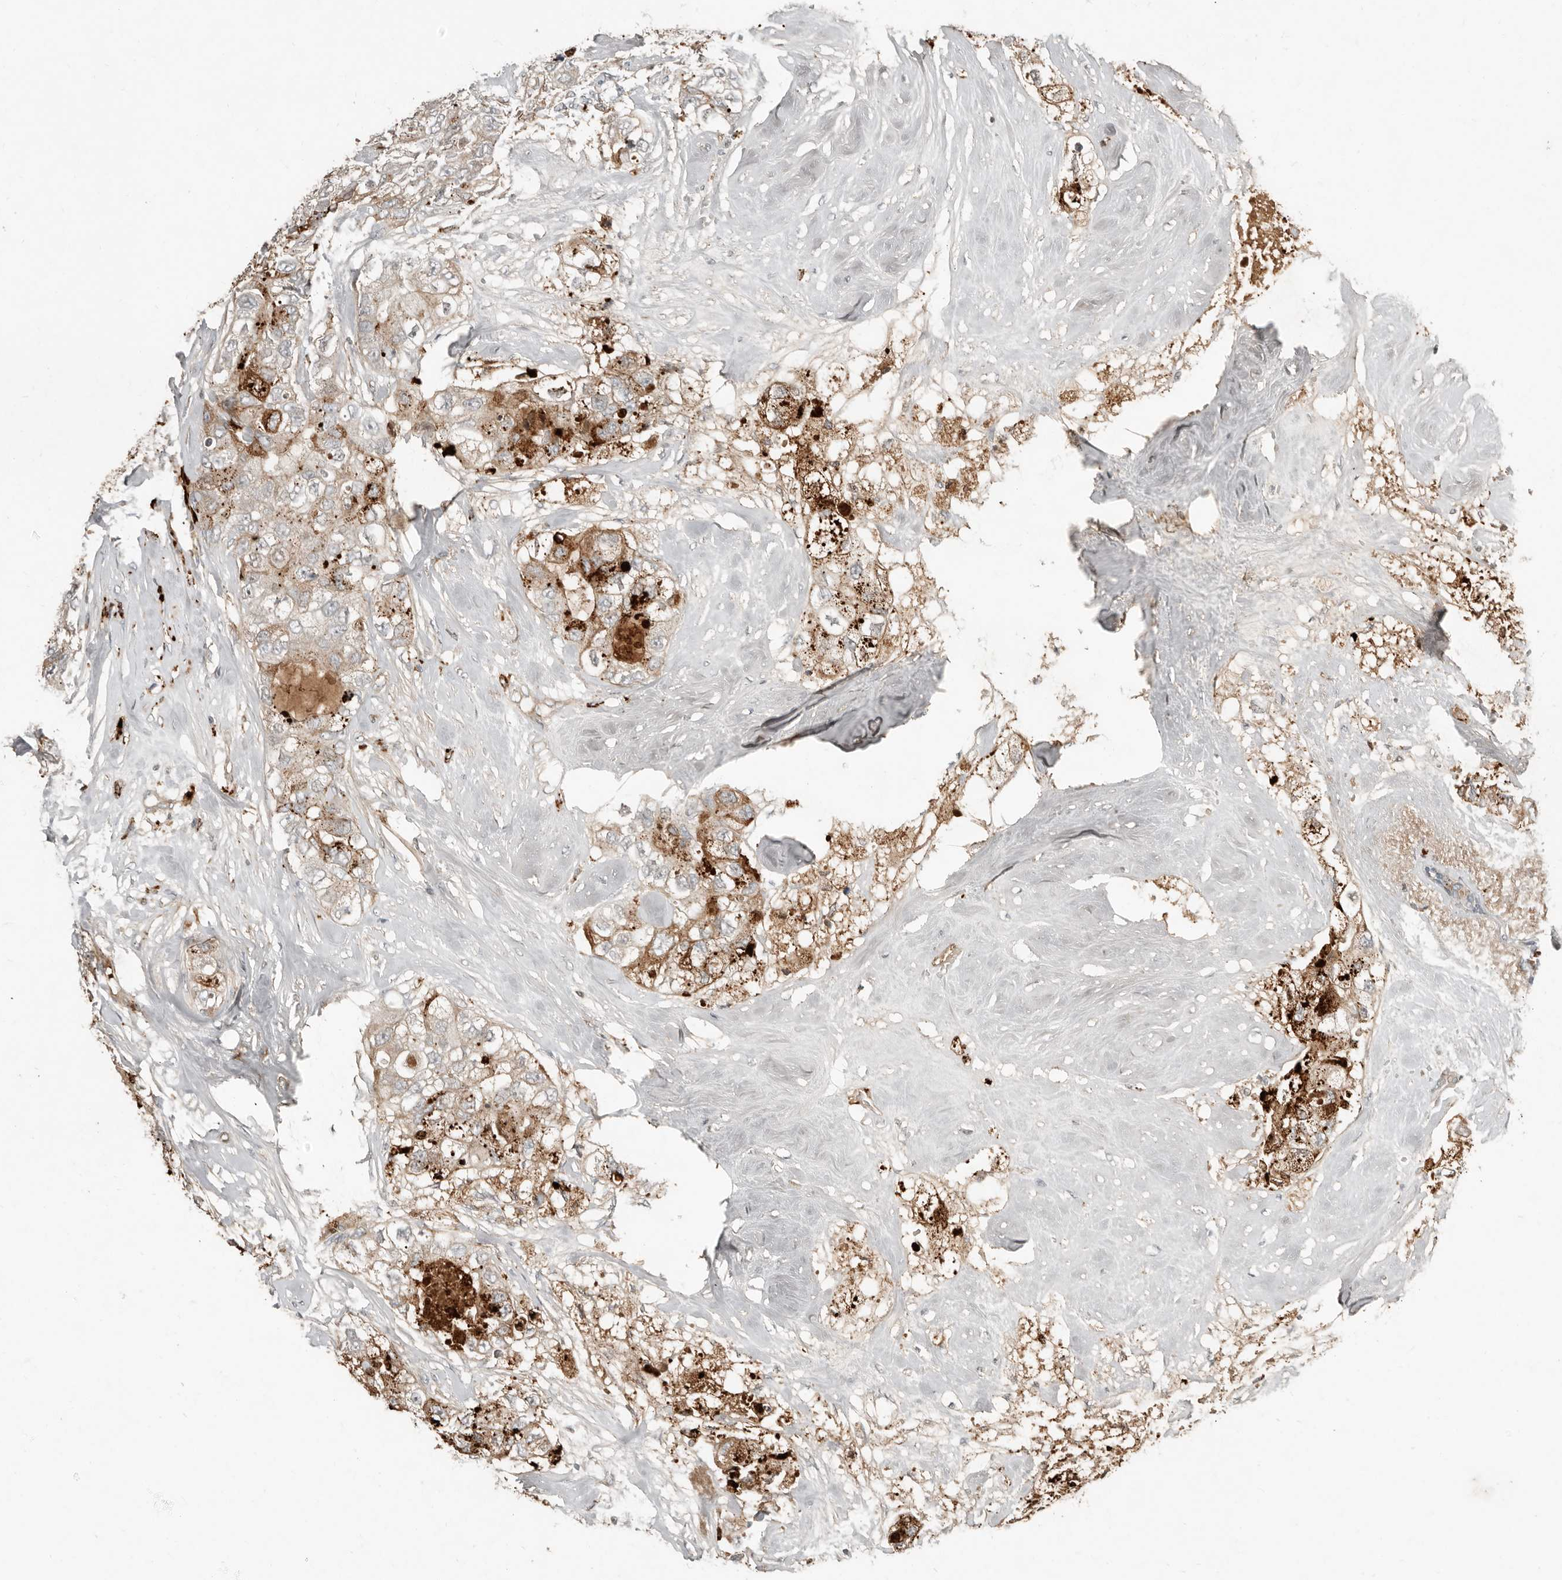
{"staining": {"intensity": "weak", "quantity": "25%-75%", "location": "cytoplasmic/membranous"}, "tissue": "breast cancer", "cell_type": "Tumor cells", "image_type": "cancer", "snomed": [{"axis": "morphology", "description": "Duct carcinoma"}, {"axis": "topography", "description": "Breast"}], "caption": "Immunohistochemistry (IHC) image of human breast intraductal carcinoma stained for a protein (brown), which reveals low levels of weak cytoplasmic/membranous staining in approximately 25%-75% of tumor cells.", "gene": "KLHL38", "patient": {"sex": "female", "age": 62}}